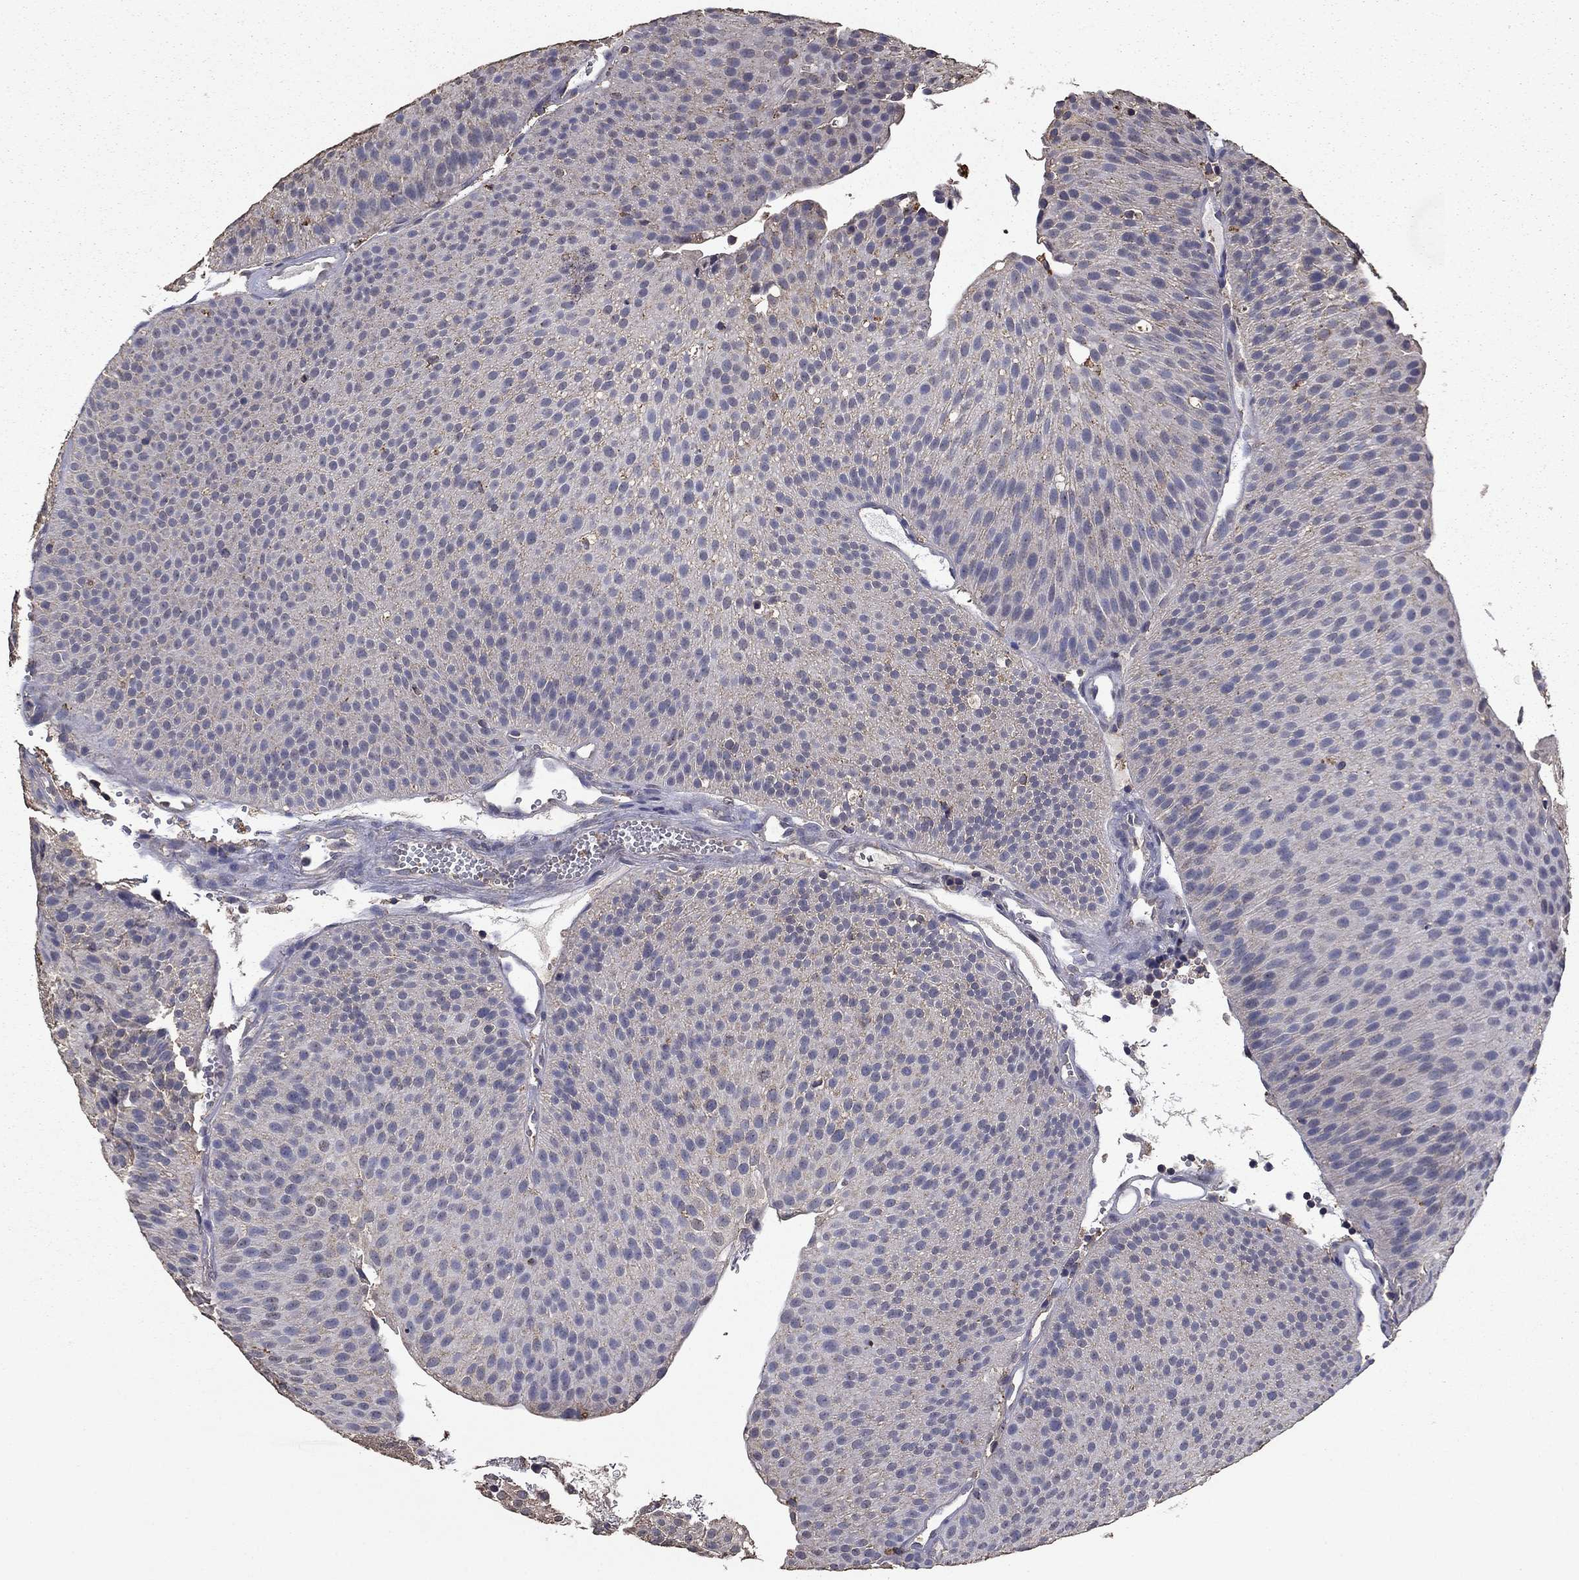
{"staining": {"intensity": "negative", "quantity": "none", "location": "none"}, "tissue": "urothelial cancer", "cell_type": "Tumor cells", "image_type": "cancer", "snomed": [{"axis": "morphology", "description": "Urothelial carcinoma, Low grade"}, {"axis": "topography", "description": "Urinary bladder"}], "caption": "Immunohistochemistry micrograph of low-grade urothelial carcinoma stained for a protein (brown), which displays no expression in tumor cells.", "gene": "MFAP3L", "patient": {"sex": "male", "age": 65}}